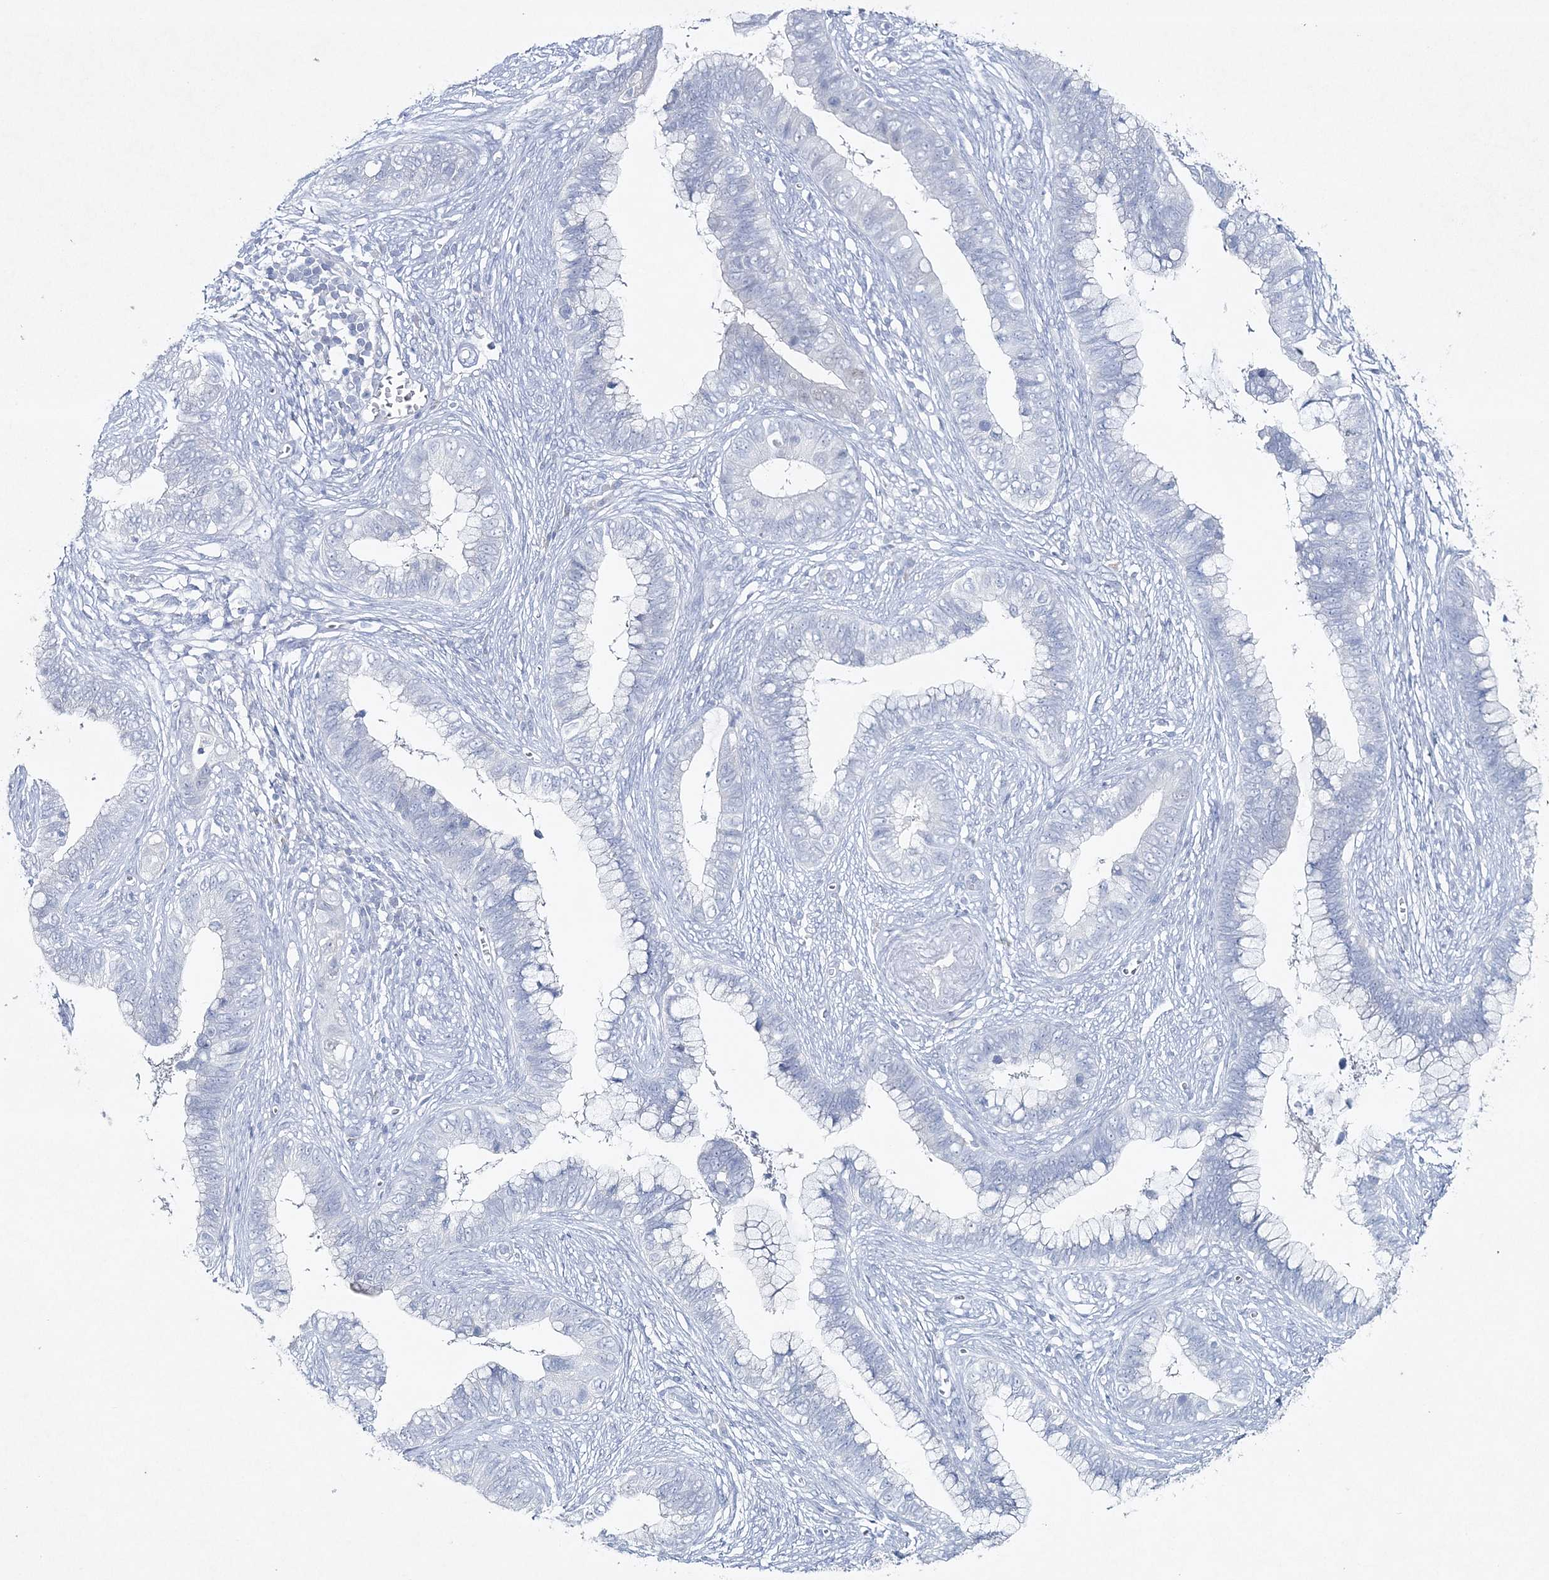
{"staining": {"intensity": "negative", "quantity": "none", "location": "none"}, "tissue": "cervical cancer", "cell_type": "Tumor cells", "image_type": "cancer", "snomed": [{"axis": "morphology", "description": "Adenocarcinoma, NOS"}, {"axis": "topography", "description": "Cervix"}], "caption": "This is a photomicrograph of immunohistochemistry (IHC) staining of cervical adenocarcinoma, which shows no positivity in tumor cells.", "gene": "GCKR", "patient": {"sex": "female", "age": 44}}